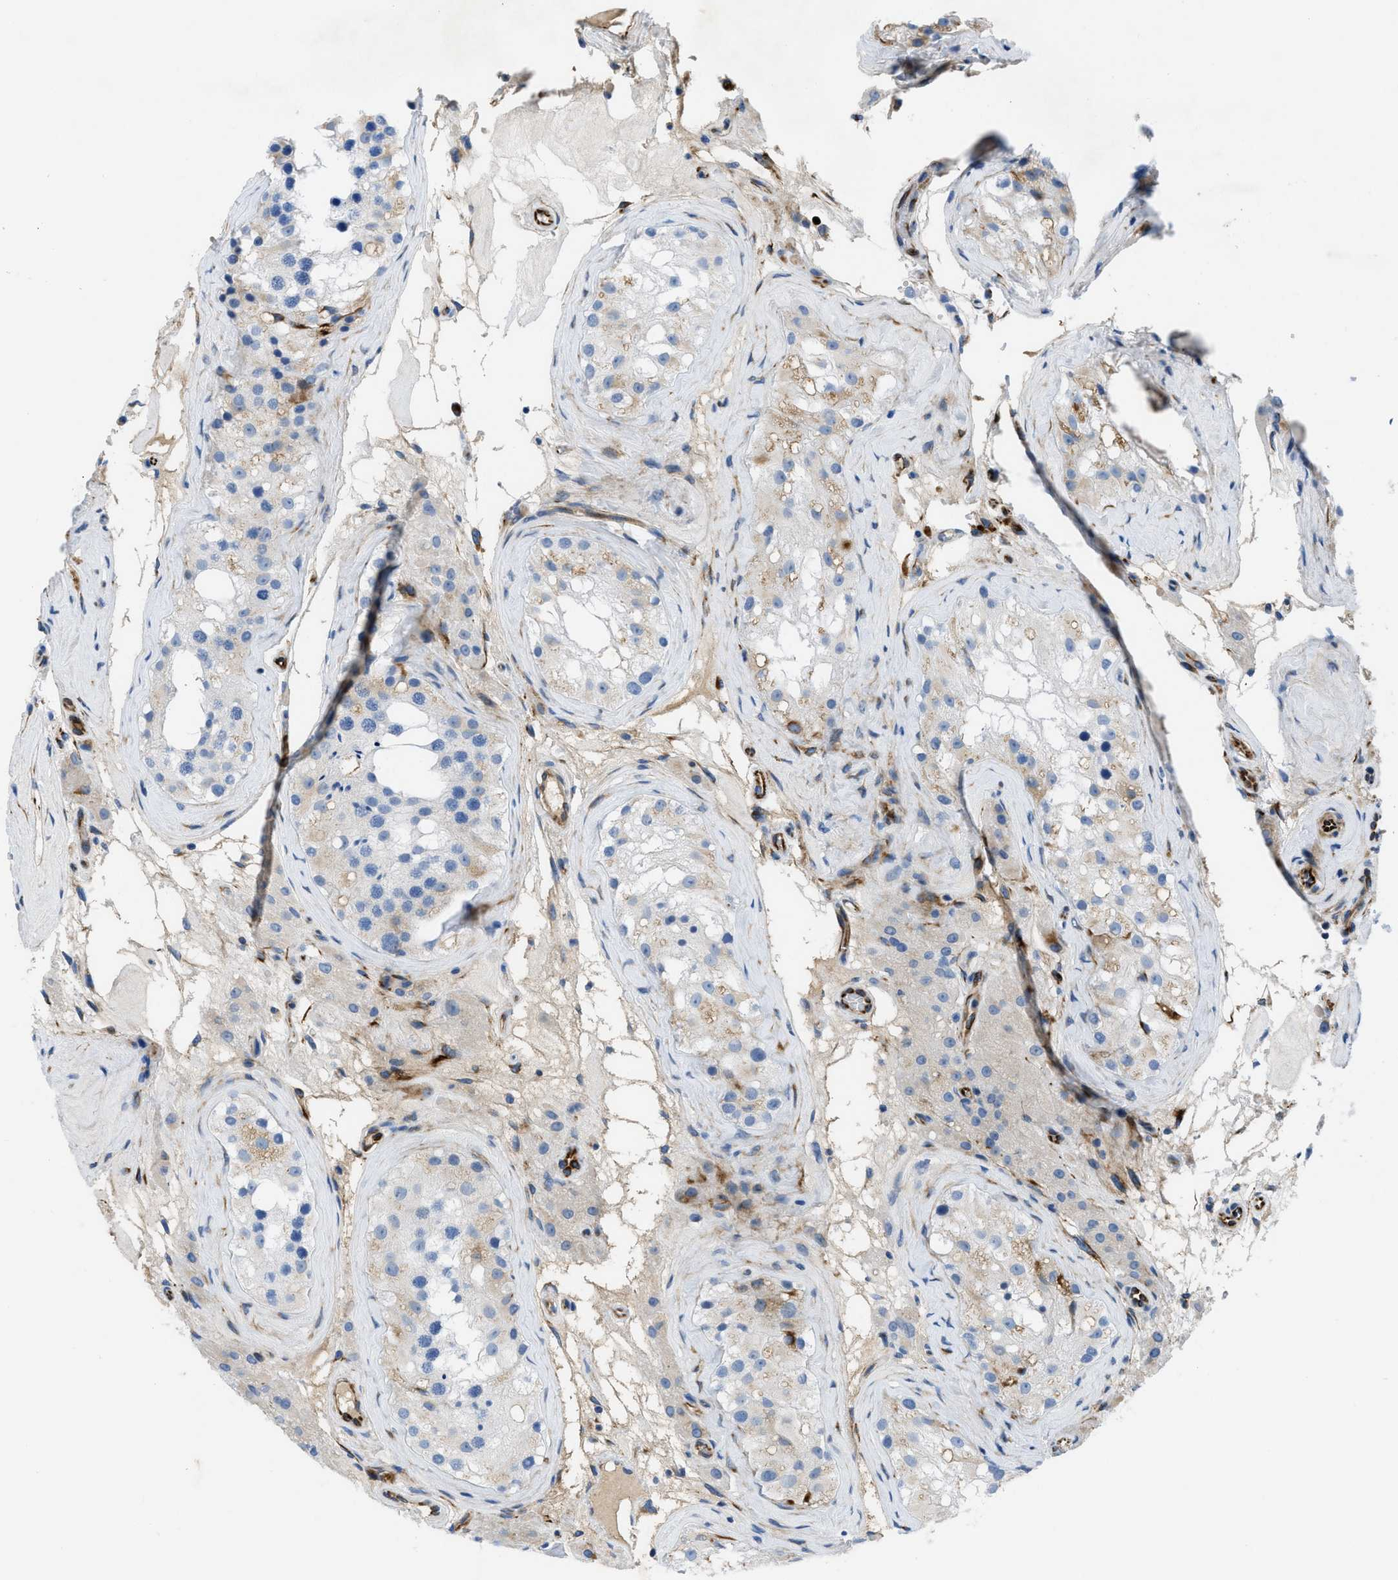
{"staining": {"intensity": "weak", "quantity": "<25%", "location": "cytoplasmic/membranous"}, "tissue": "testis", "cell_type": "Cells in seminiferous ducts", "image_type": "normal", "snomed": [{"axis": "morphology", "description": "Normal tissue, NOS"}, {"axis": "morphology", "description": "Seminoma, NOS"}, {"axis": "topography", "description": "Testis"}], "caption": "The immunohistochemistry histopathology image has no significant positivity in cells in seminiferous ducts of testis. The staining is performed using DAB (3,3'-diaminobenzidine) brown chromogen with nuclei counter-stained in using hematoxylin.", "gene": "XCR1", "patient": {"sex": "male", "age": 71}}